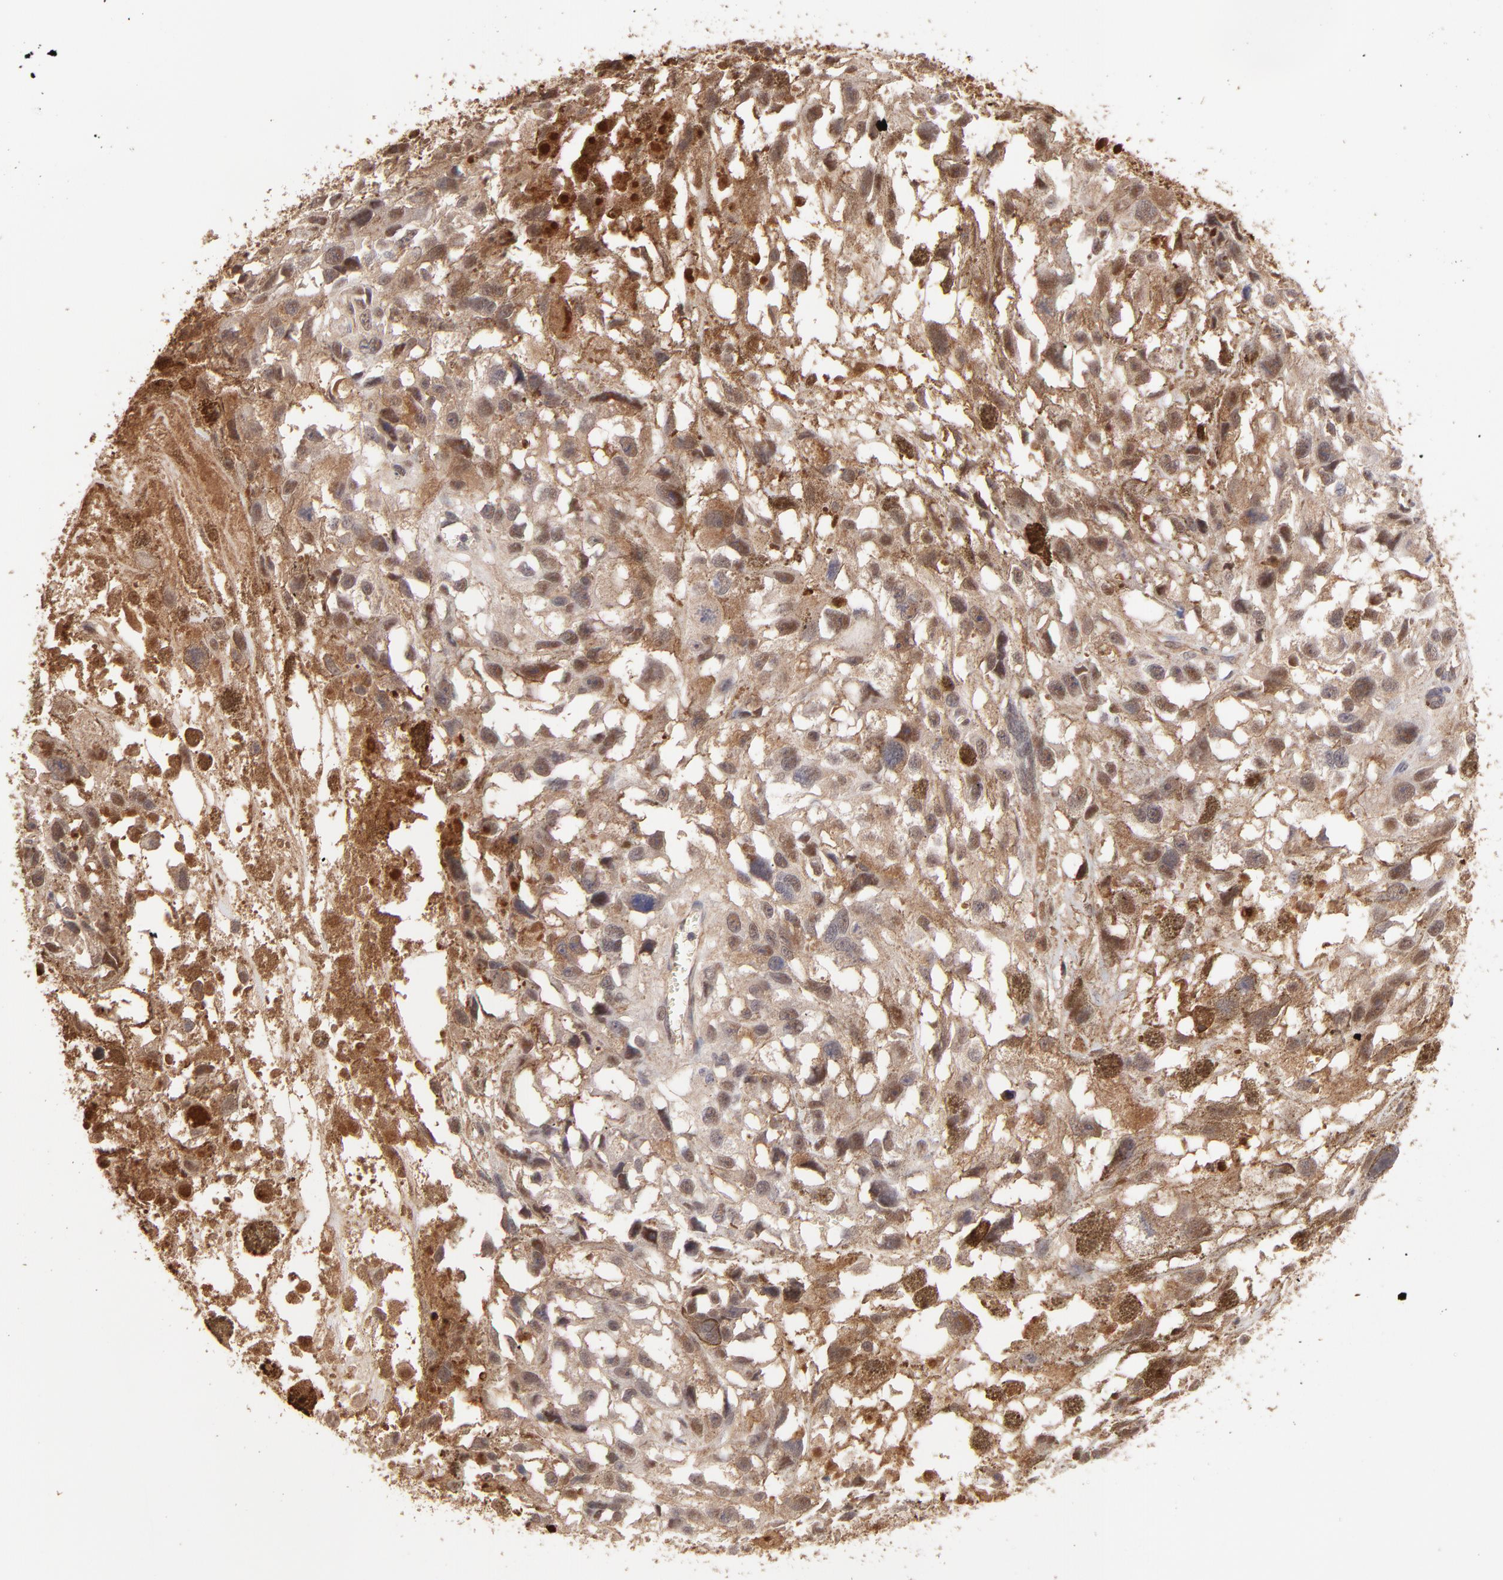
{"staining": {"intensity": "moderate", "quantity": ">75%", "location": "cytoplasmic/membranous,nuclear"}, "tissue": "melanoma", "cell_type": "Tumor cells", "image_type": "cancer", "snomed": [{"axis": "morphology", "description": "Malignant melanoma, Metastatic site"}, {"axis": "topography", "description": "Lymph node"}], "caption": "A high-resolution micrograph shows immunohistochemistry staining of melanoma, which shows moderate cytoplasmic/membranous and nuclear staining in about >75% of tumor cells.", "gene": "PSMD14", "patient": {"sex": "male", "age": 59}}